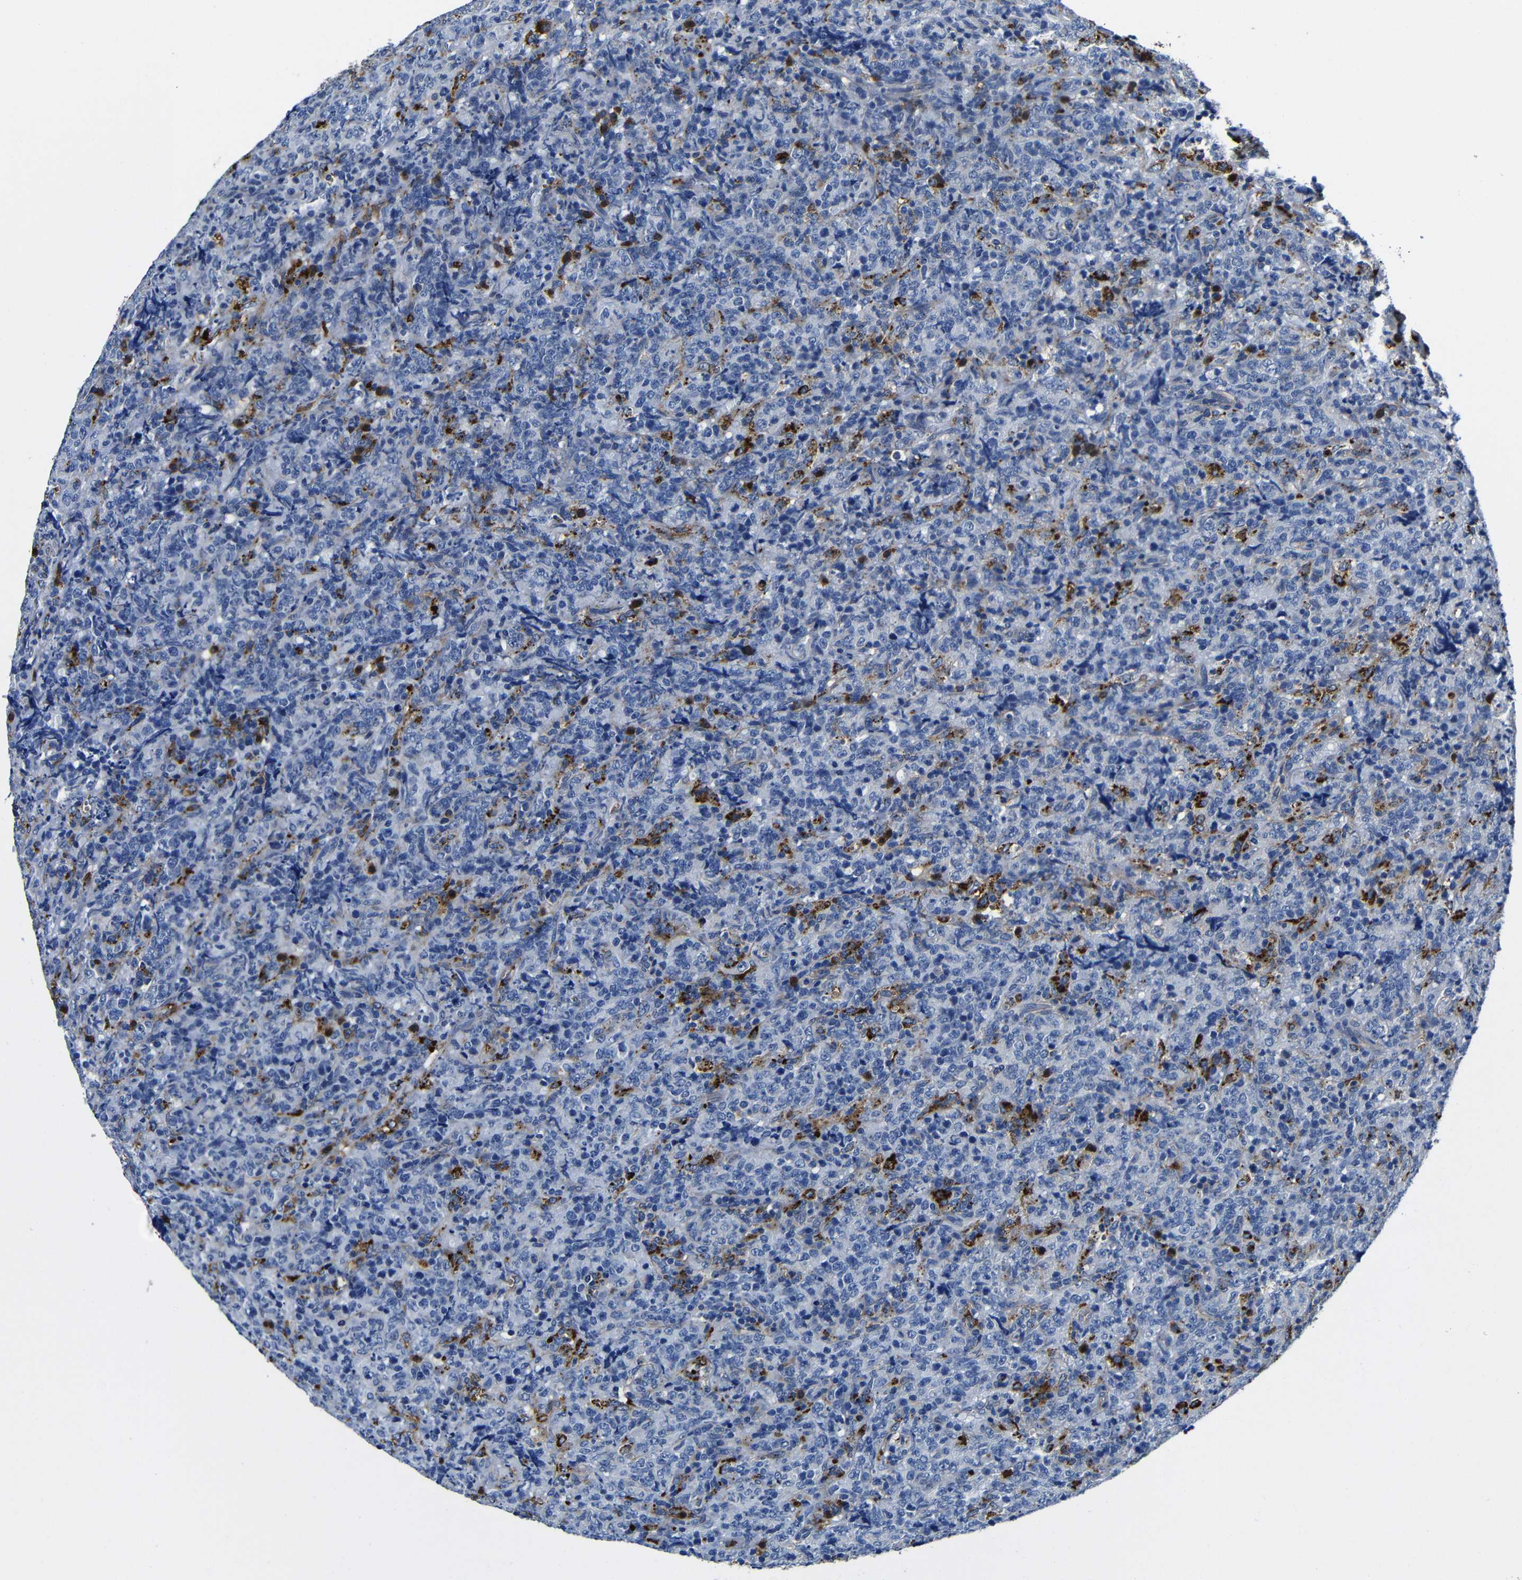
{"staining": {"intensity": "negative", "quantity": "none", "location": "none"}, "tissue": "lymphoma", "cell_type": "Tumor cells", "image_type": "cancer", "snomed": [{"axis": "morphology", "description": "Malignant lymphoma, non-Hodgkin's type, High grade"}, {"axis": "topography", "description": "Tonsil"}], "caption": "This photomicrograph is of lymphoma stained with immunohistochemistry (IHC) to label a protein in brown with the nuclei are counter-stained blue. There is no positivity in tumor cells. The staining is performed using DAB (3,3'-diaminobenzidine) brown chromogen with nuclei counter-stained in using hematoxylin.", "gene": "GIMAP2", "patient": {"sex": "female", "age": 36}}